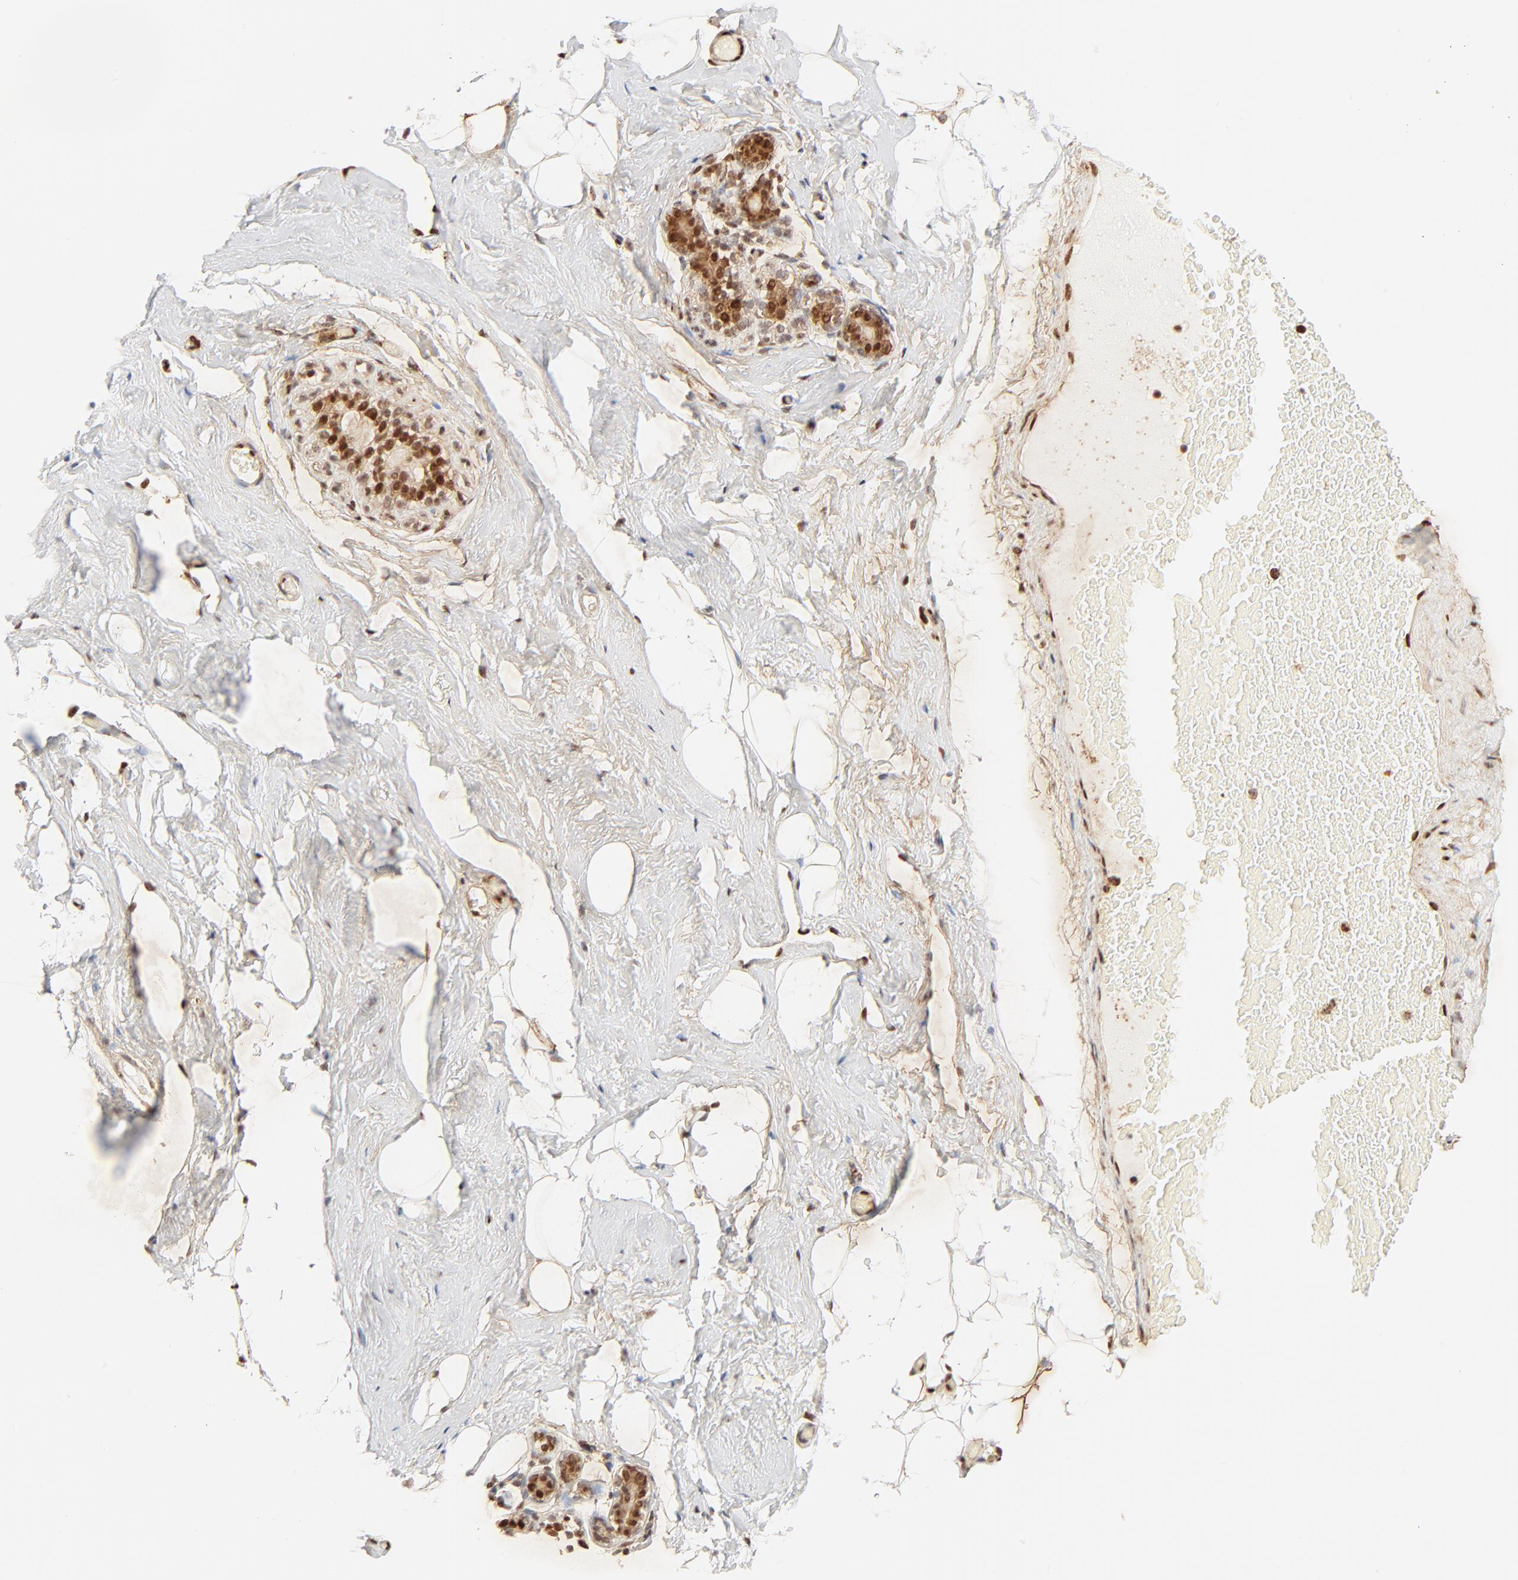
{"staining": {"intensity": "strong", "quantity": ">75%", "location": "nuclear"}, "tissue": "breast", "cell_type": "Adipocytes", "image_type": "normal", "snomed": [{"axis": "morphology", "description": "Normal tissue, NOS"}, {"axis": "topography", "description": "Breast"}, {"axis": "topography", "description": "Soft tissue"}], "caption": "Protein staining of normal breast shows strong nuclear expression in about >75% of adipocytes.", "gene": "FAM50A", "patient": {"sex": "female", "age": 75}}